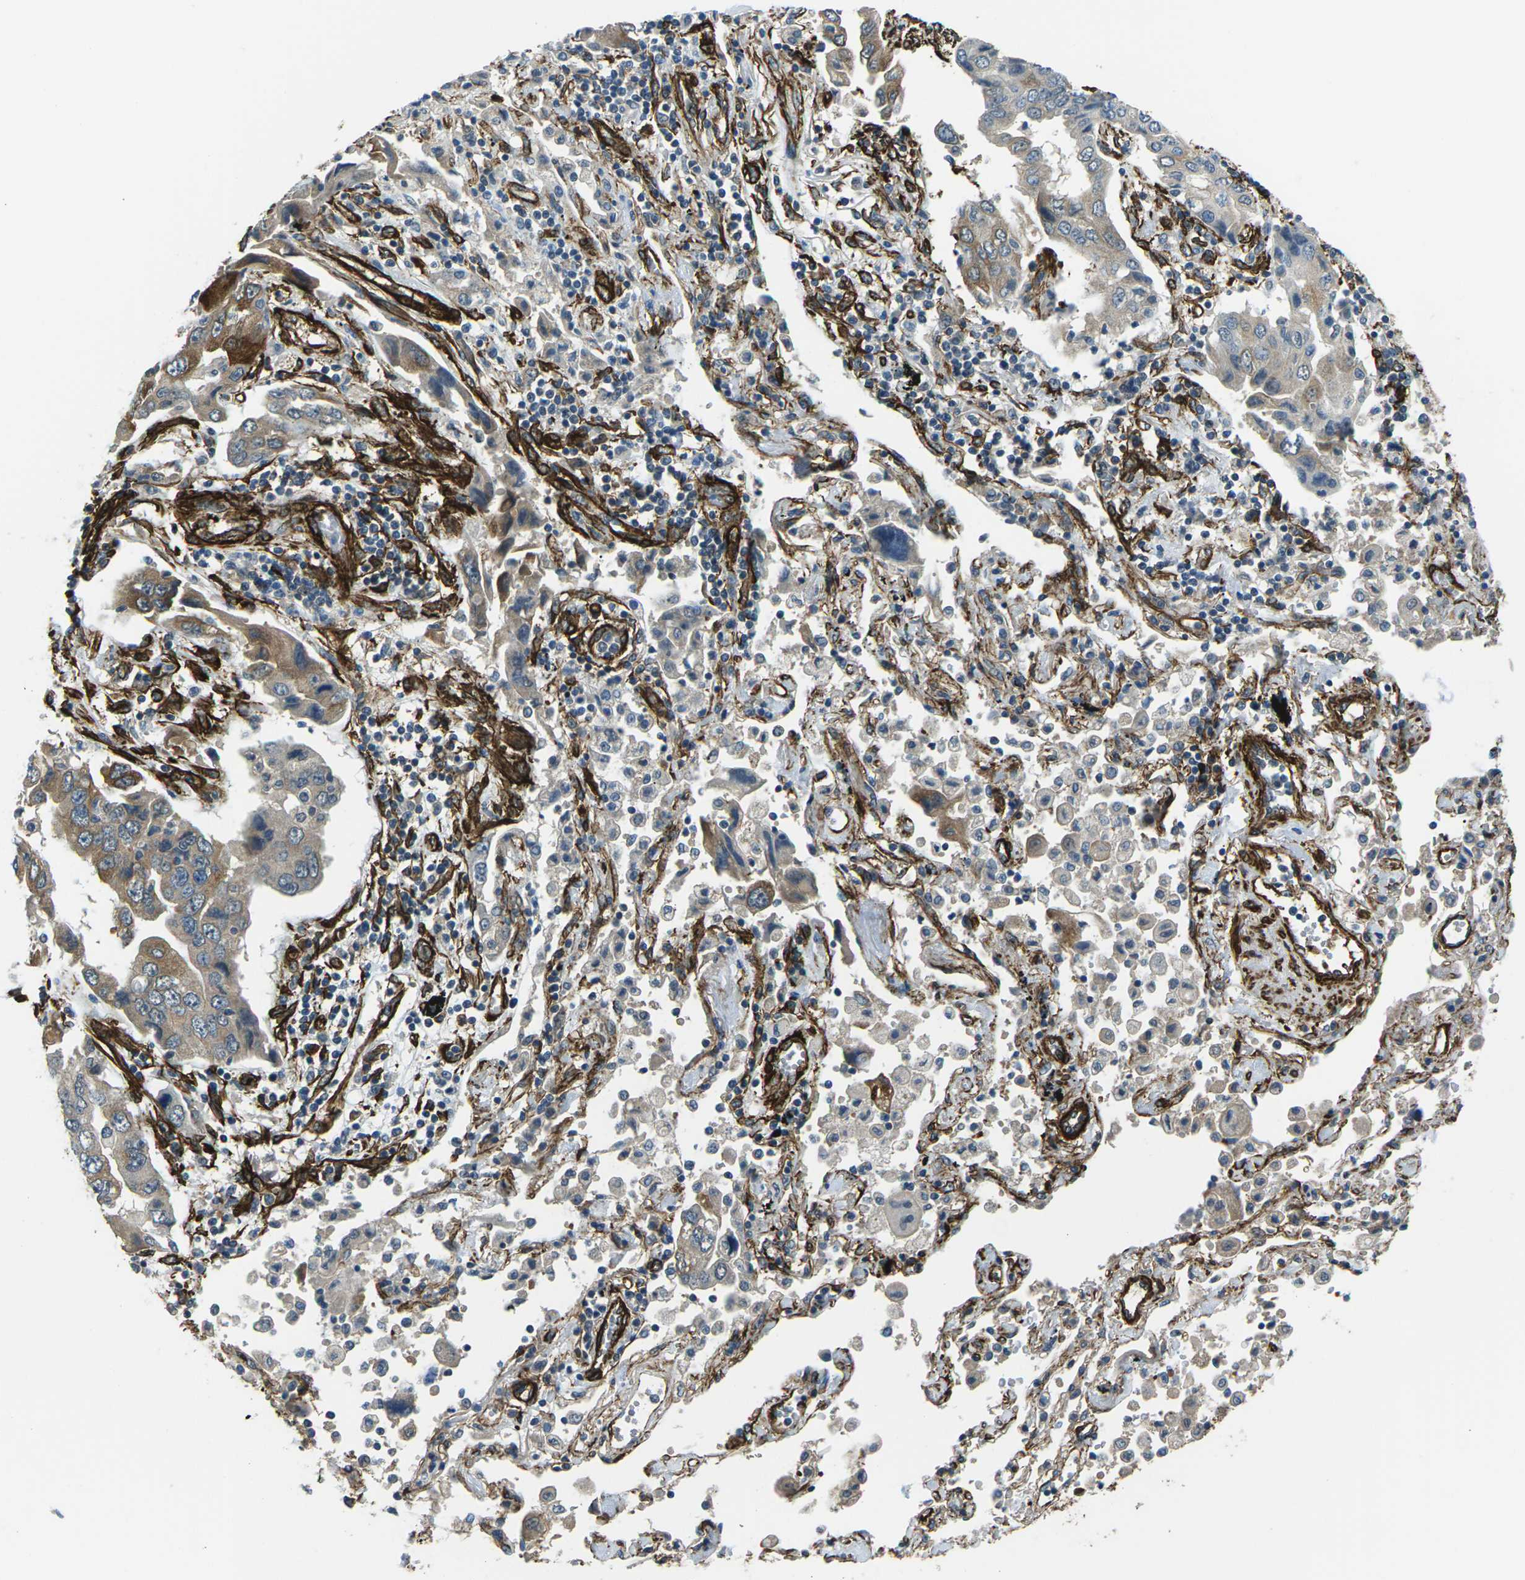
{"staining": {"intensity": "moderate", "quantity": "25%-75%", "location": "cytoplasmic/membranous"}, "tissue": "lung cancer", "cell_type": "Tumor cells", "image_type": "cancer", "snomed": [{"axis": "morphology", "description": "Adenocarcinoma, NOS"}, {"axis": "topography", "description": "Lung"}], "caption": "A high-resolution image shows immunohistochemistry staining of lung cancer, which displays moderate cytoplasmic/membranous expression in about 25%-75% of tumor cells.", "gene": "GRAMD1C", "patient": {"sex": "female", "age": 65}}